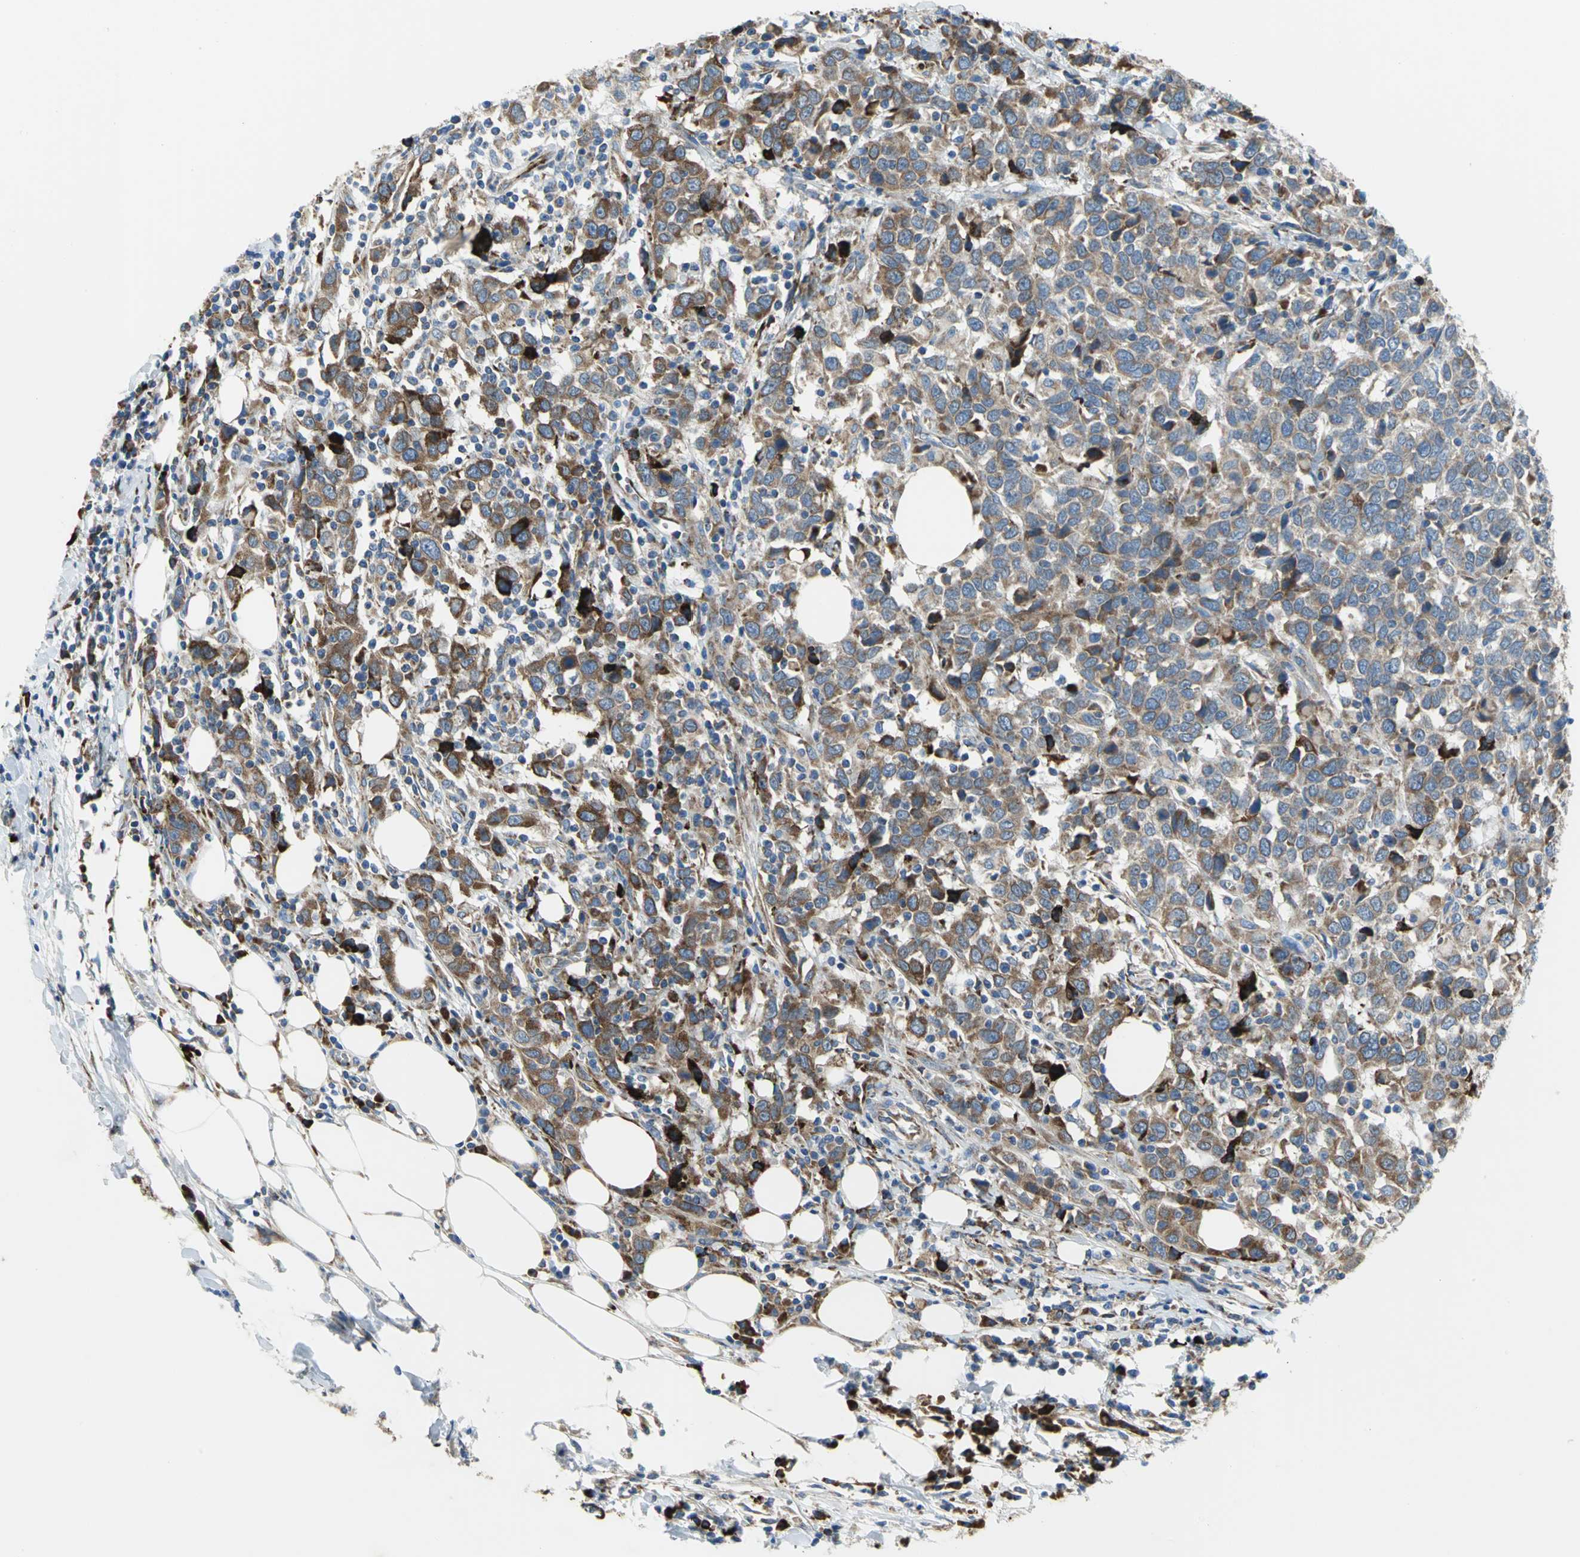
{"staining": {"intensity": "strong", "quantity": ">75%", "location": "cytoplasmic/membranous"}, "tissue": "urothelial cancer", "cell_type": "Tumor cells", "image_type": "cancer", "snomed": [{"axis": "morphology", "description": "Urothelial carcinoma, High grade"}, {"axis": "topography", "description": "Urinary bladder"}], "caption": "A photomicrograph of human urothelial carcinoma (high-grade) stained for a protein reveals strong cytoplasmic/membranous brown staining in tumor cells.", "gene": "TULP4", "patient": {"sex": "male", "age": 61}}